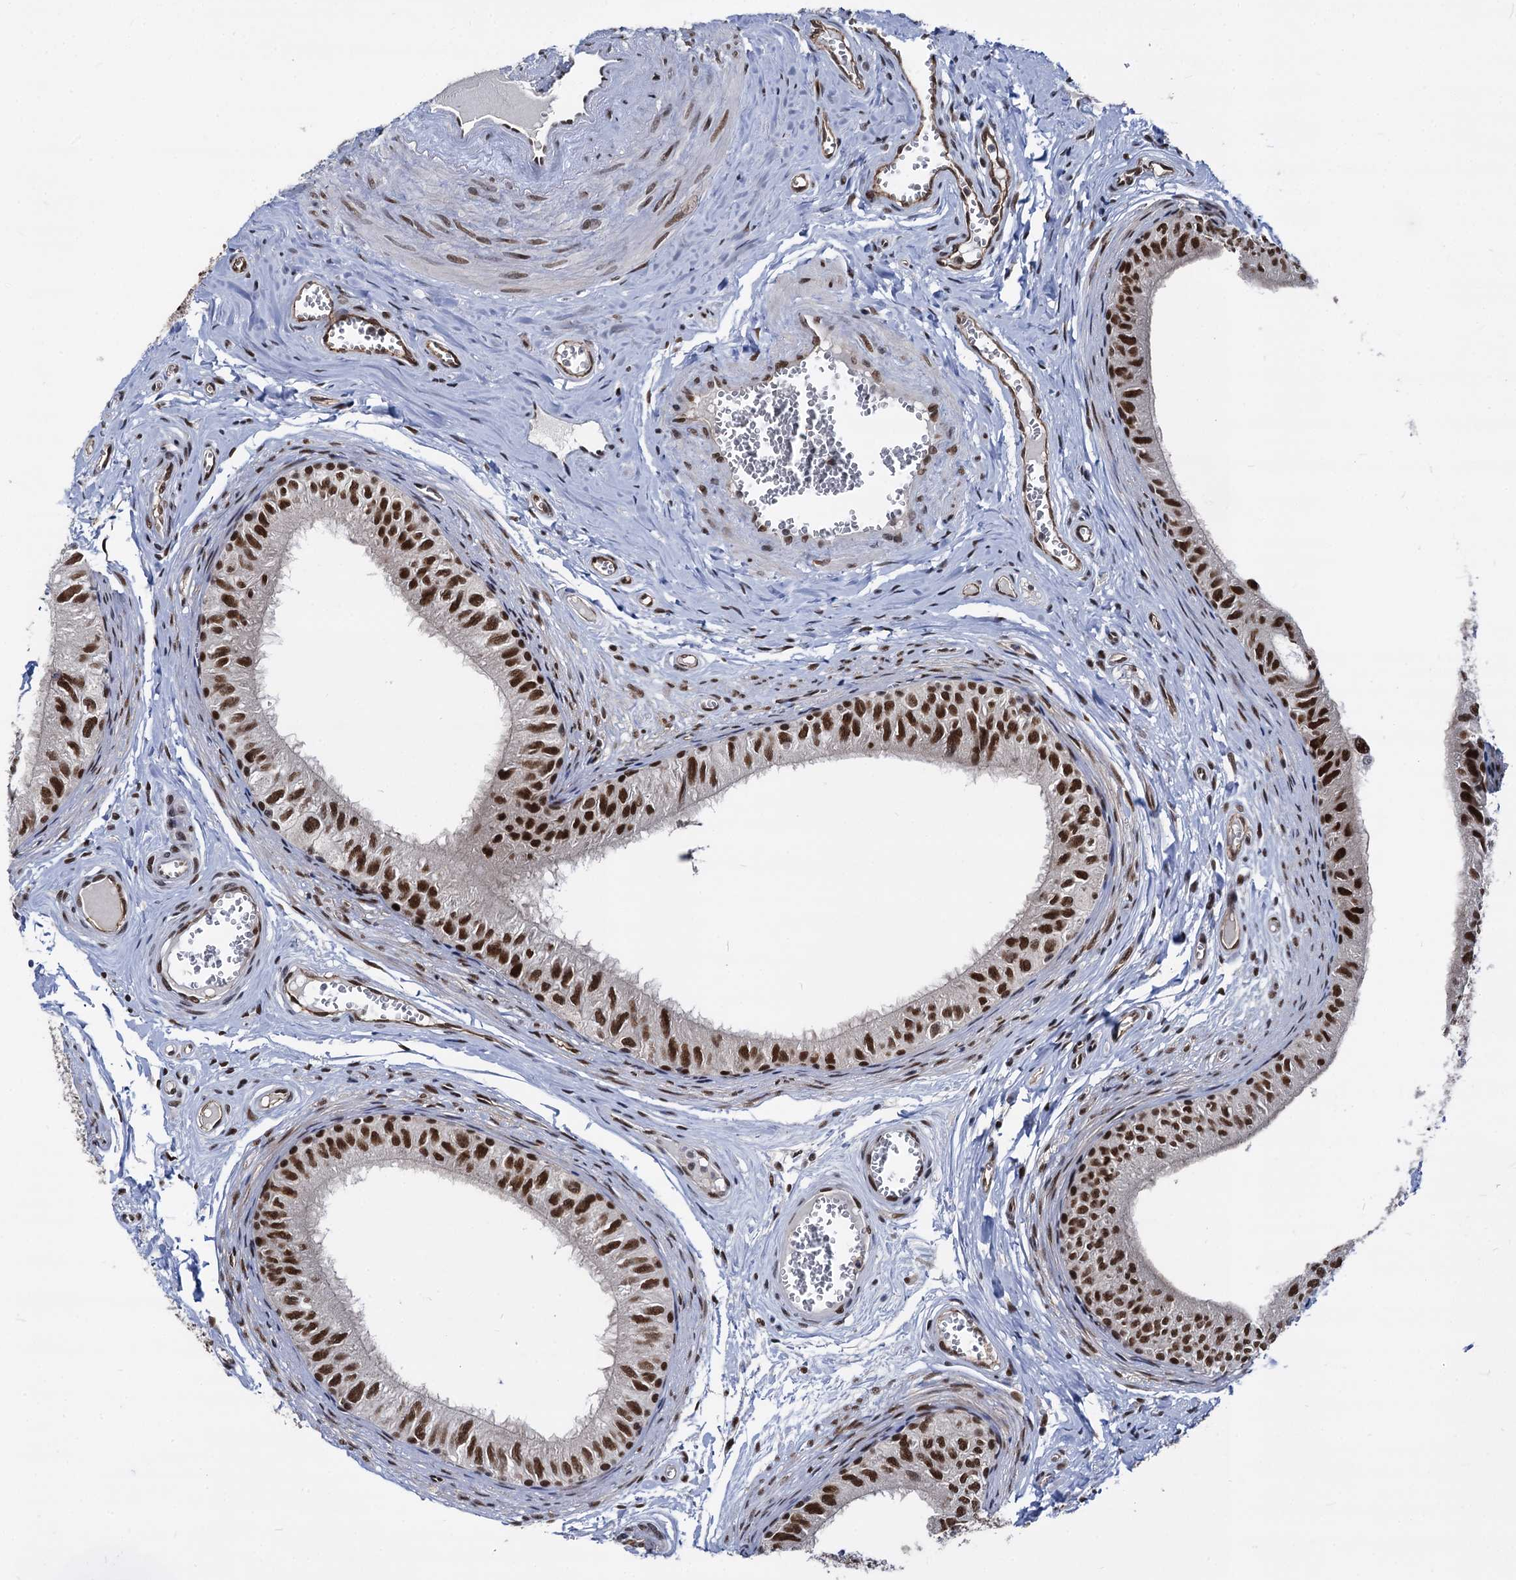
{"staining": {"intensity": "strong", "quantity": ">75%", "location": "nuclear"}, "tissue": "epididymis", "cell_type": "Glandular cells", "image_type": "normal", "snomed": [{"axis": "morphology", "description": "Normal tissue, NOS"}, {"axis": "topography", "description": "Epididymis"}], "caption": "Human epididymis stained for a protein (brown) reveals strong nuclear positive staining in approximately >75% of glandular cells.", "gene": "GALNT11", "patient": {"sex": "male", "age": 42}}